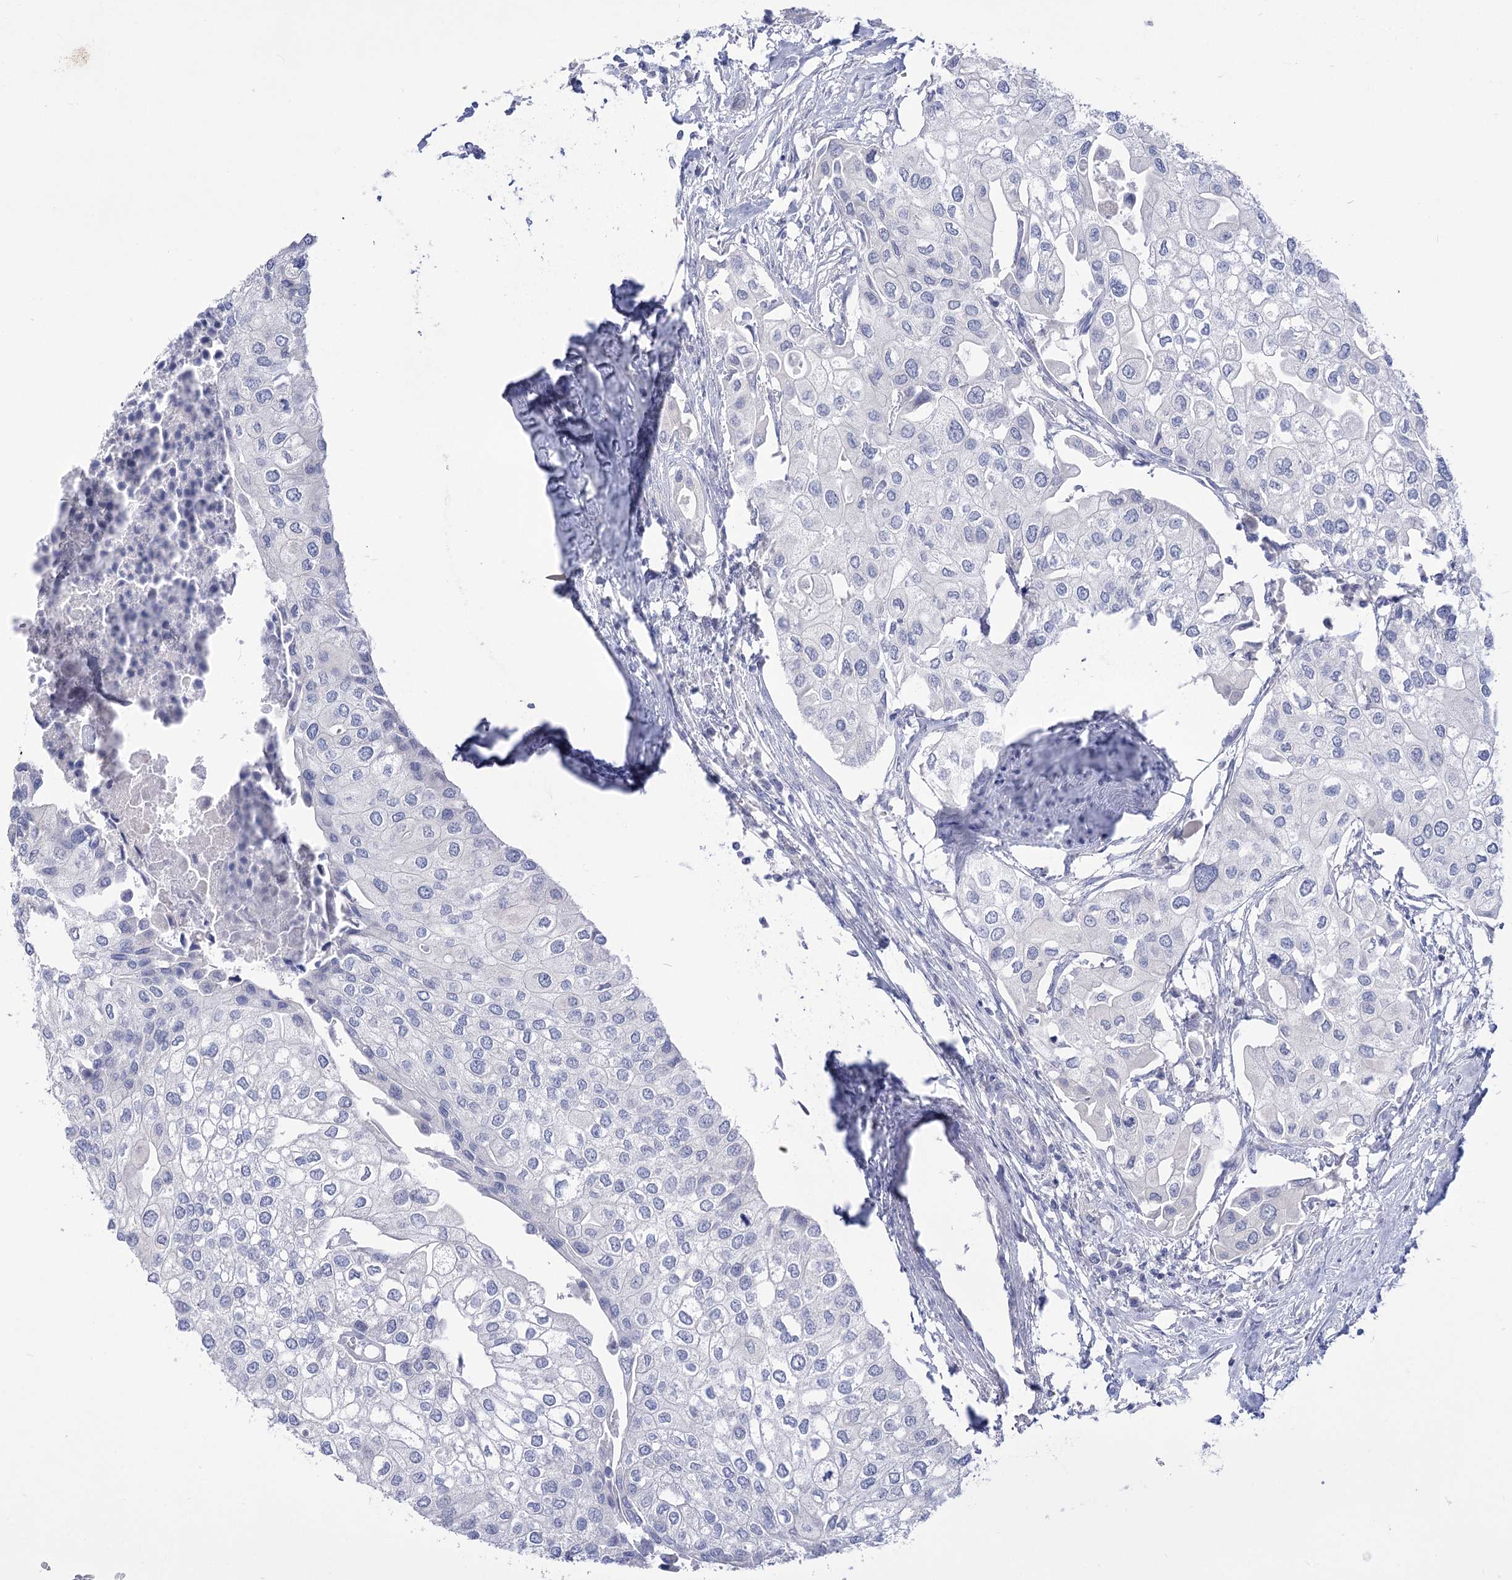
{"staining": {"intensity": "negative", "quantity": "none", "location": "none"}, "tissue": "urothelial cancer", "cell_type": "Tumor cells", "image_type": "cancer", "snomed": [{"axis": "morphology", "description": "Urothelial carcinoma, High grade"}, {"axis": "topography", "description": "Urinary bladder"}], "caption": "High-grade urothelial carcinoma was stained to show a protein in brown. There is no significant expression in tumor cells.", "gene": "HELT", "patient": {"sex": "male", "age": 64}}